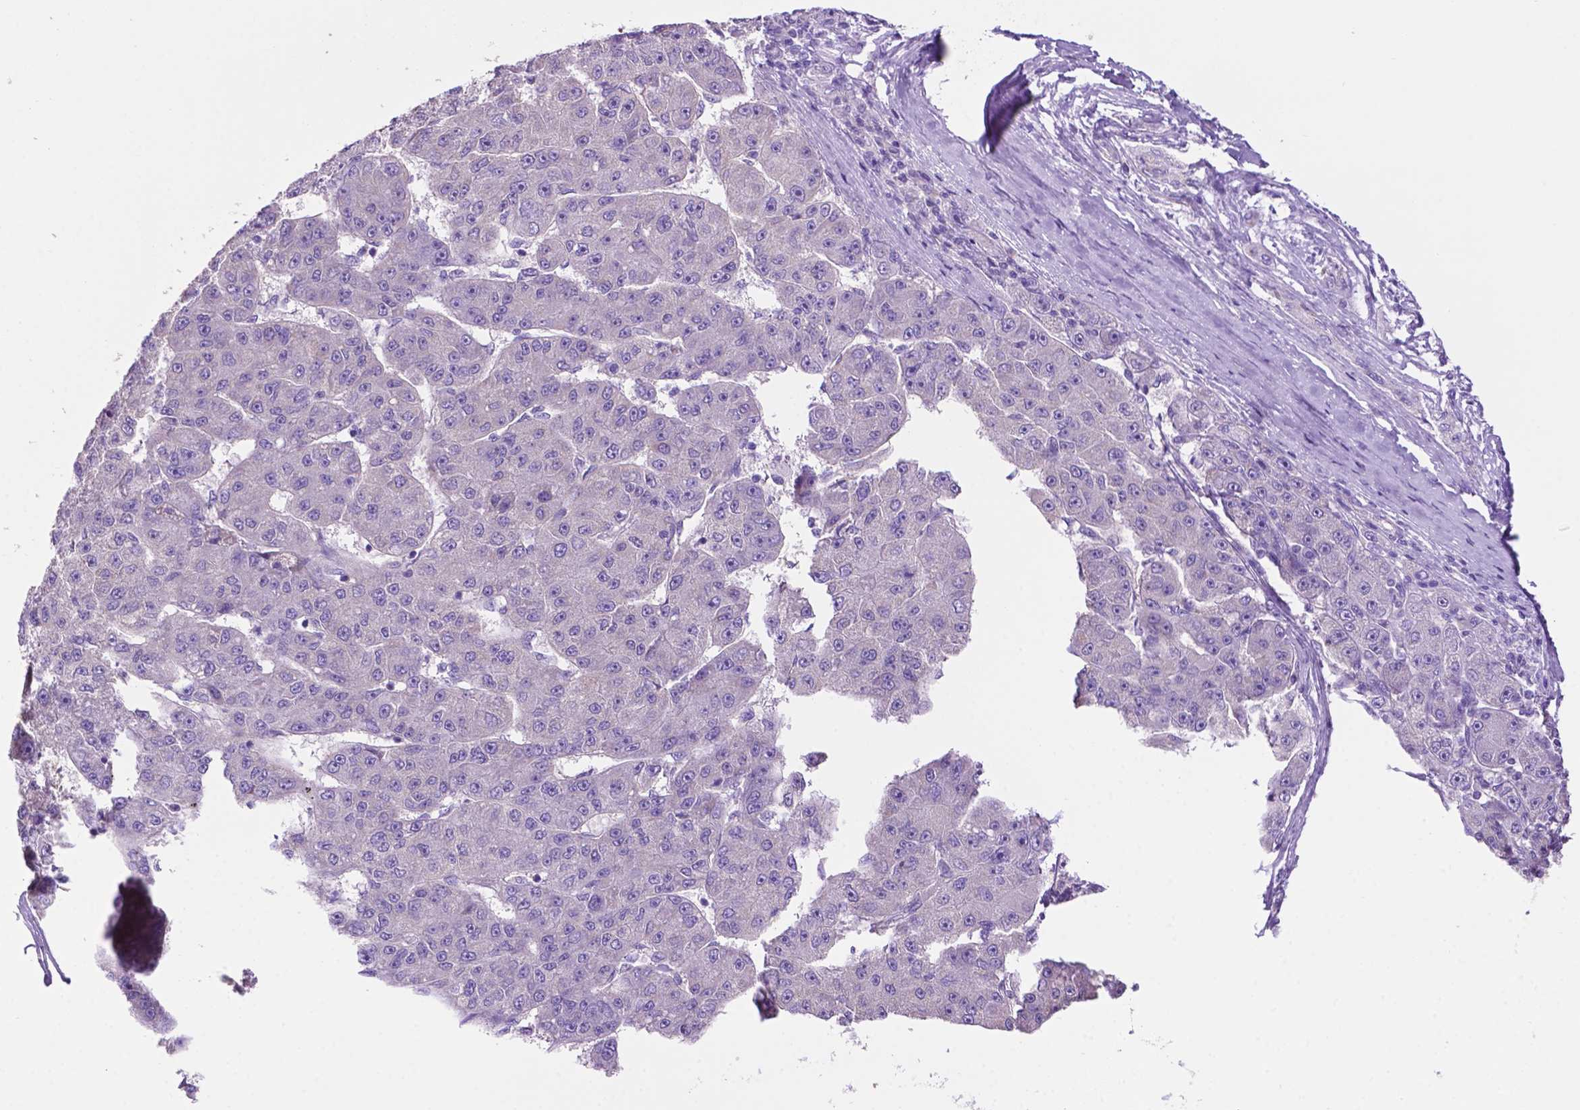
{"staining": {"intensity": "negative", "quantity": "none", "location": "none"}, "tissue": "liver cancer", "cell_type": "Tumor cells", "image_type": "cancer", "snomed": [{"axis": "morphology", "description": "Carcinoma, Hepatocellular, NOS"}, {"axis": "topography", "description": "Liver"}], "caption": "Immunohistochemistry (IHC) micrograph of neoplastic tissue: human hepatocellular carcinoma (liver) stained with DAB displays no significant protein positivity in tumor cells.", "gene": "PHYHIP", "patient": {"sex": "male", "age": 67}}